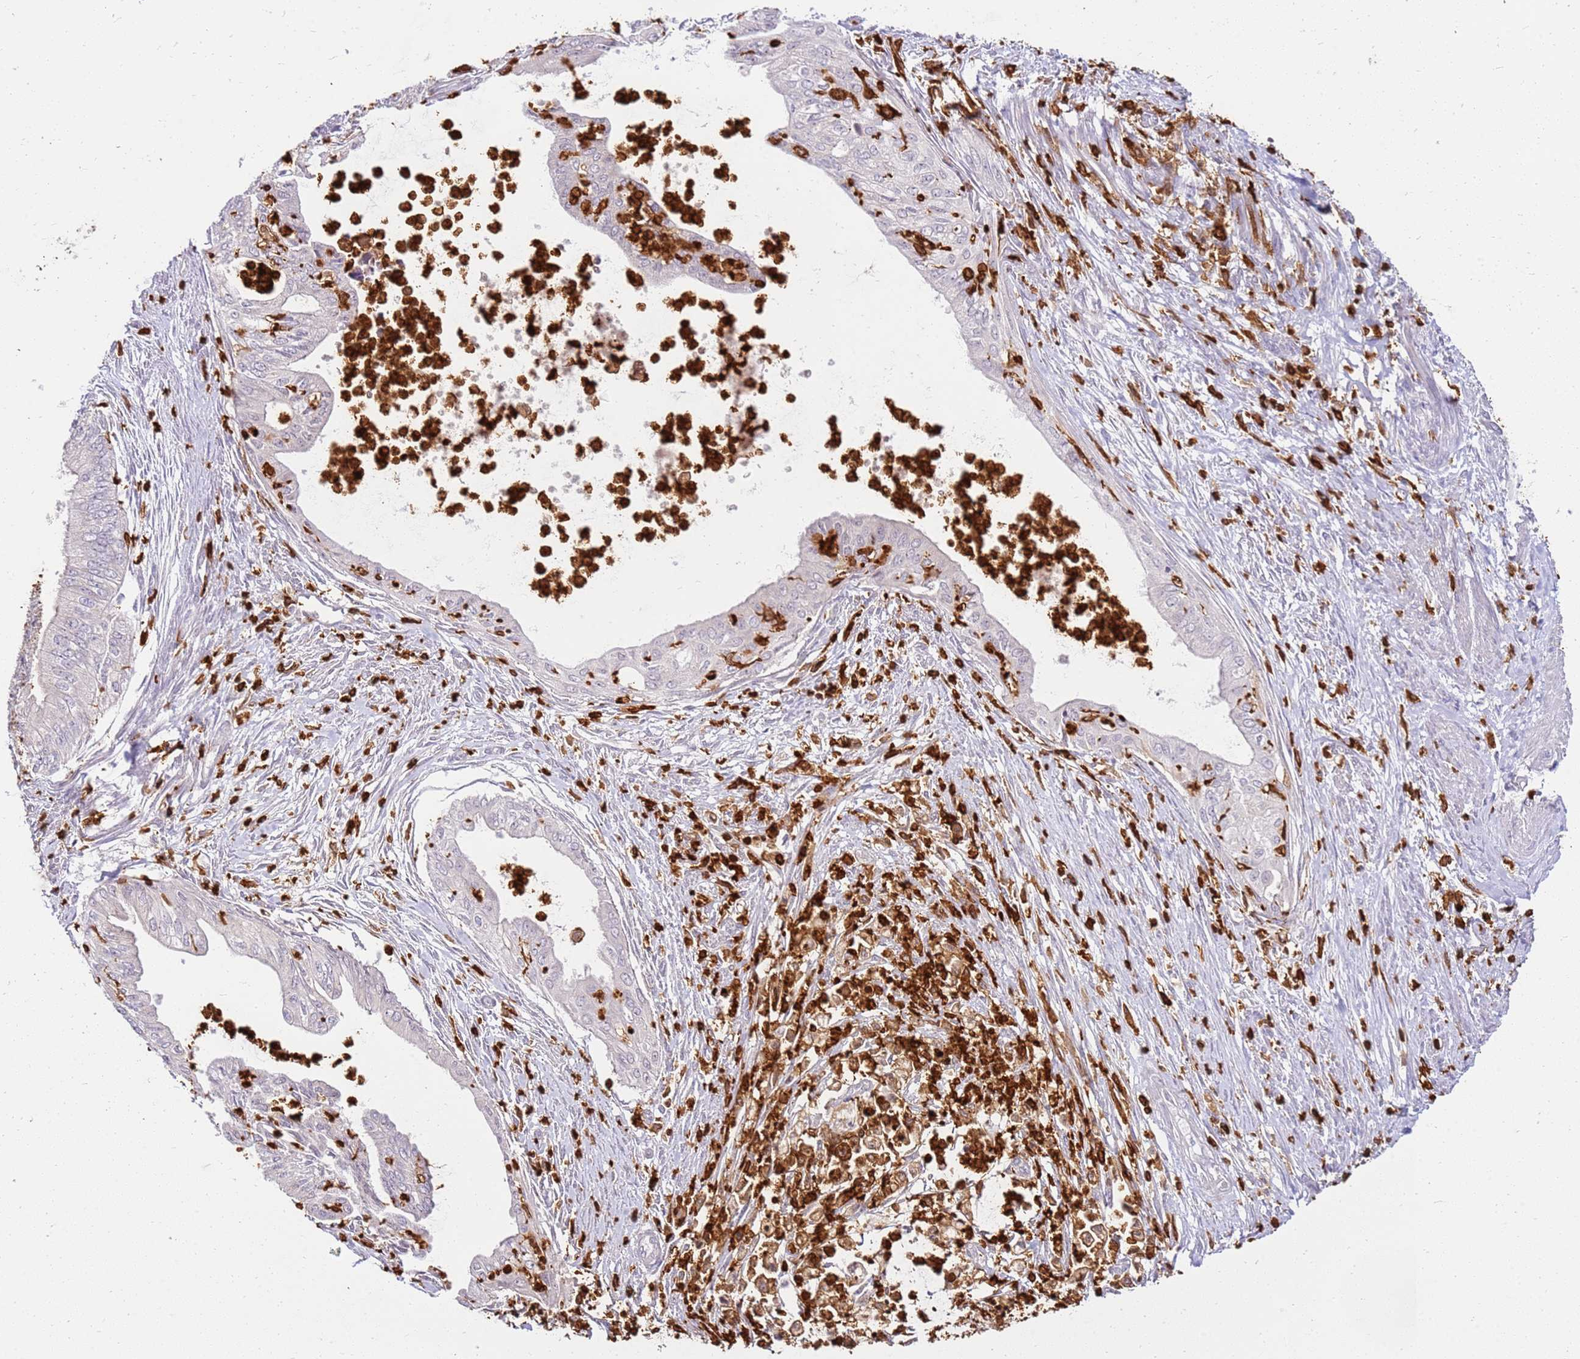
{"staining": {"intensity": "negative", "quantity": "none", "location": "none"}, "tissue": "endometrial cancer", "cell_type": "Tumor cells", "image_type": "cancer", "snomed": [{"axis": "morphology", "description": "Adenocarcinoma, NOS"}, {"axis": "topography", "description": "Endometrium"}], "caption": "Endometrial cancer (adenocarcinoma) was stained to show a protein in brown. There is no significant staining in tumor cells.", "gene": "CORO1A", "patient": {"sex": "female", "age": 73}}